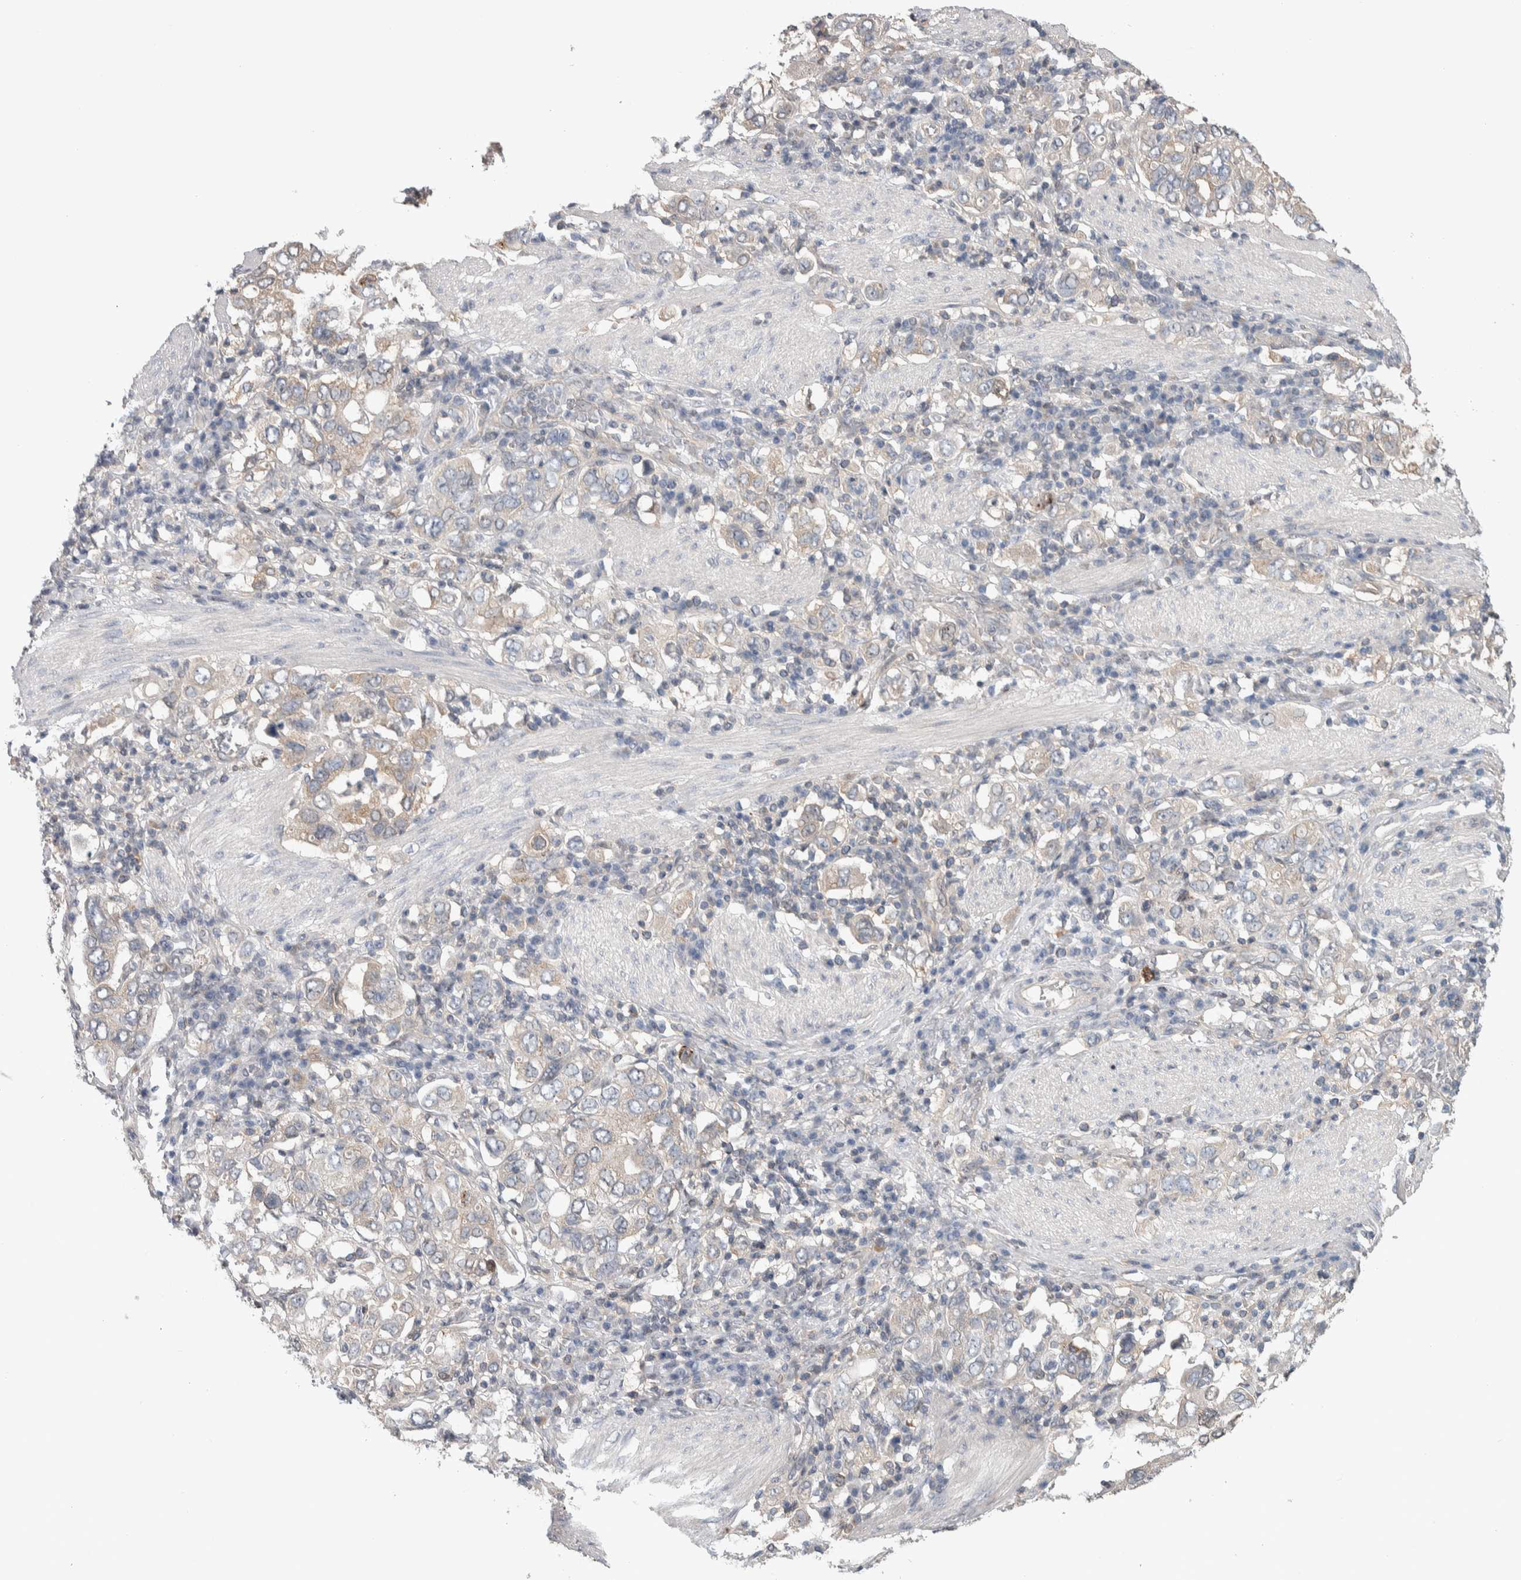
{"staining": {"intensity": "negative", "quantity": "none", "location": "none"}, "tissue": "stomach cancer", "cell_type": "Tumor cells", "image_type": "cancer", "snomed": [{"axis": "morphology", "description": "Adenocarcinoma, NOS"}, {"axis": "topography", "description": "Stomach, upper"}], "caption": "The image shows no staining of tumor cells in adenocarcinoma (stomach). (Brightfield microscopy of DAB (3,3'-diaminobenzidine) IHC at high magnification).", "gene": "TAX1BP1", "patient": {"sex": "male", "age": 62}}